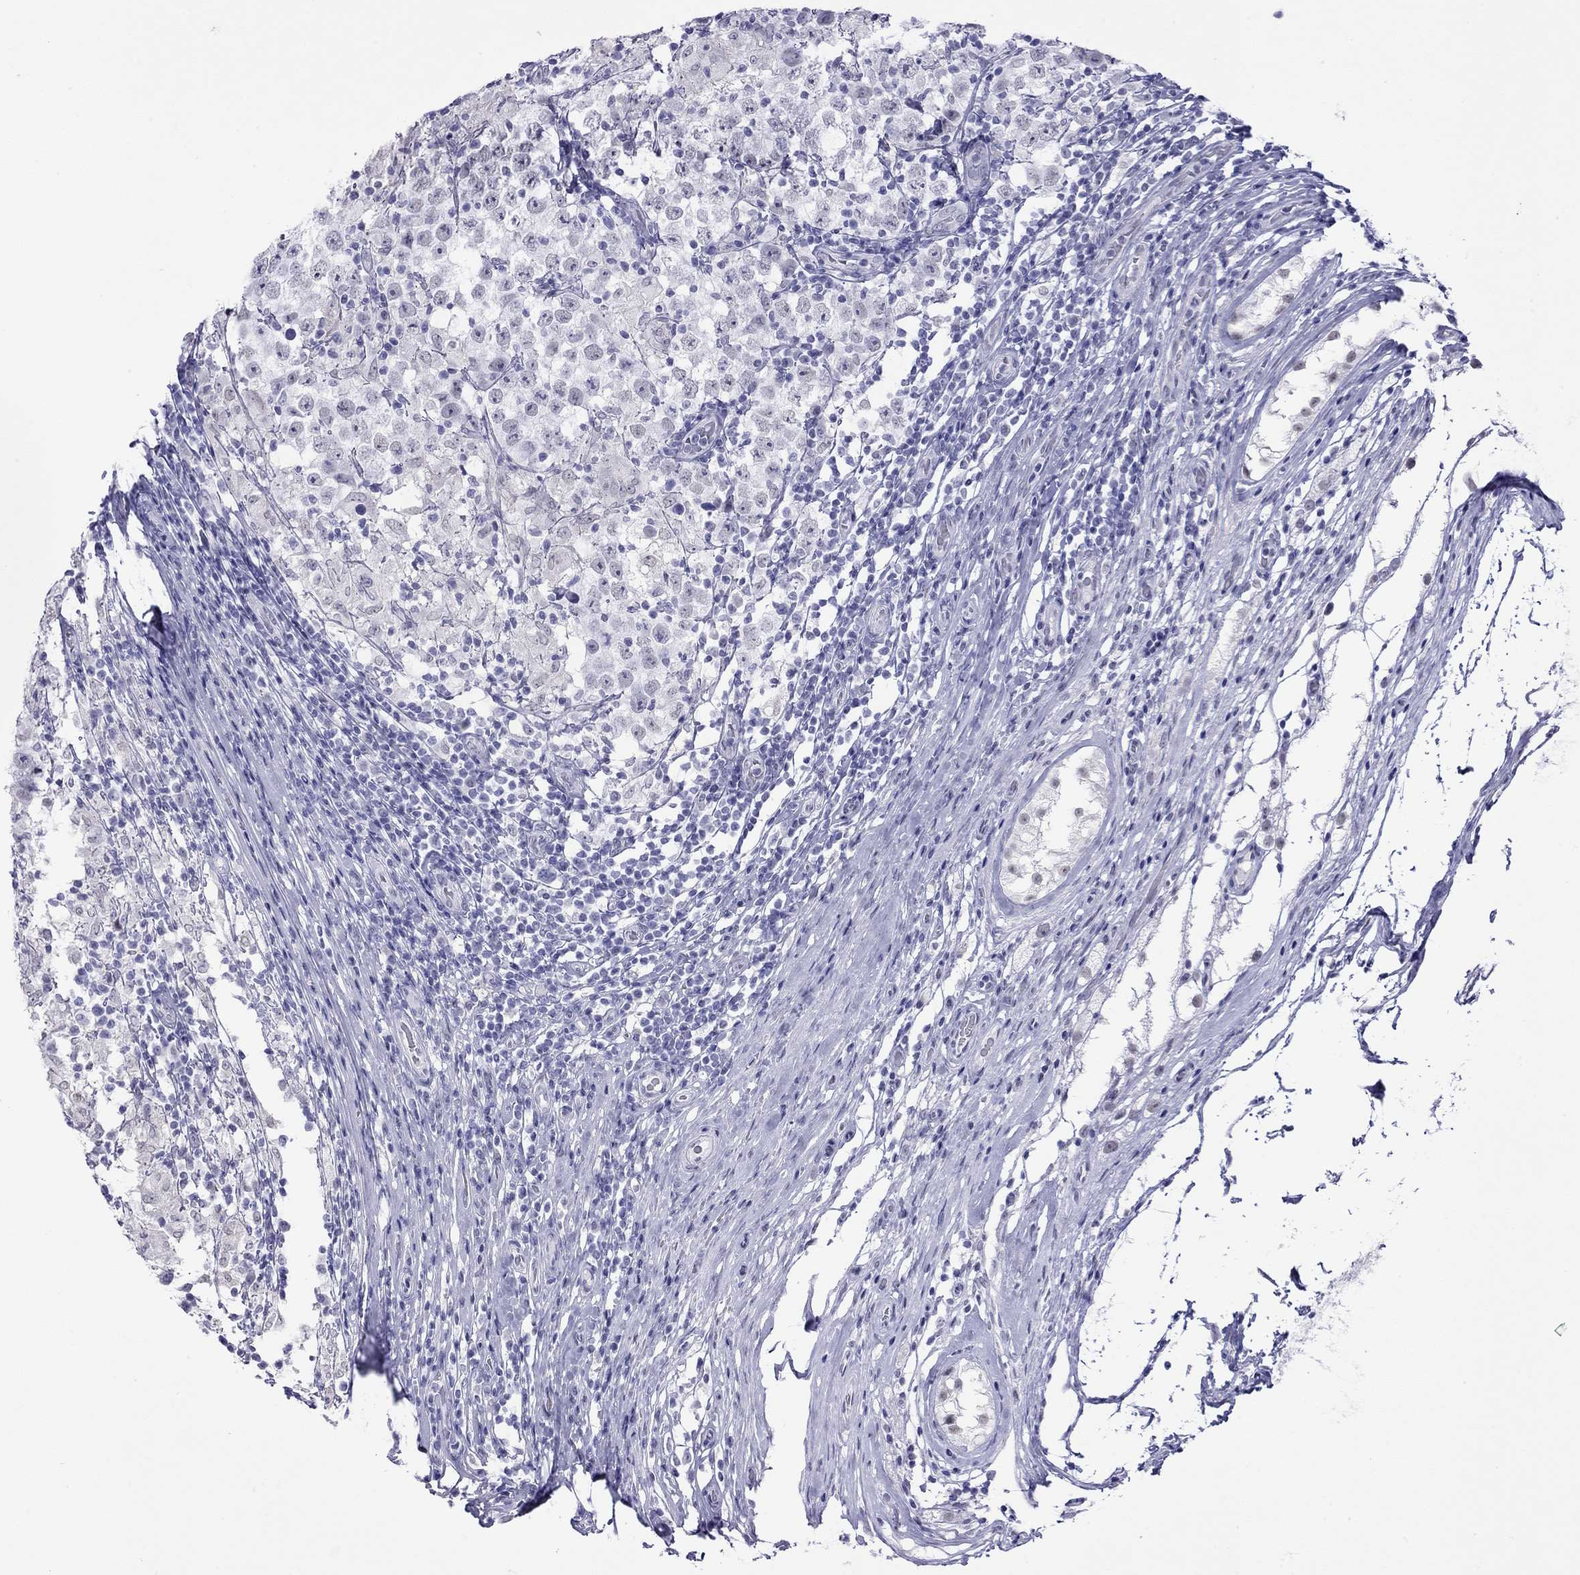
{"staining": {"intensity": "negative", "quantity": "none", "location": "none"}, "tissue": "testis cancer", "cell_type": "Tumor cells", "image_type": "cancer", "snomed": [{"axis": "morphology", "description": "Seminoma, NOS"}, {"axis": "morphology", "description": "Carcinoma, Embryonal, NOS"}, {"axis": "topography", "description": "Testis"}], "caption": "The micrograph shows no significant staining in tumor cells of testis cancer (embryonal carcinoma).", "gene": "SLC30A8", "patient": {"sex": "male", "age": 41}}